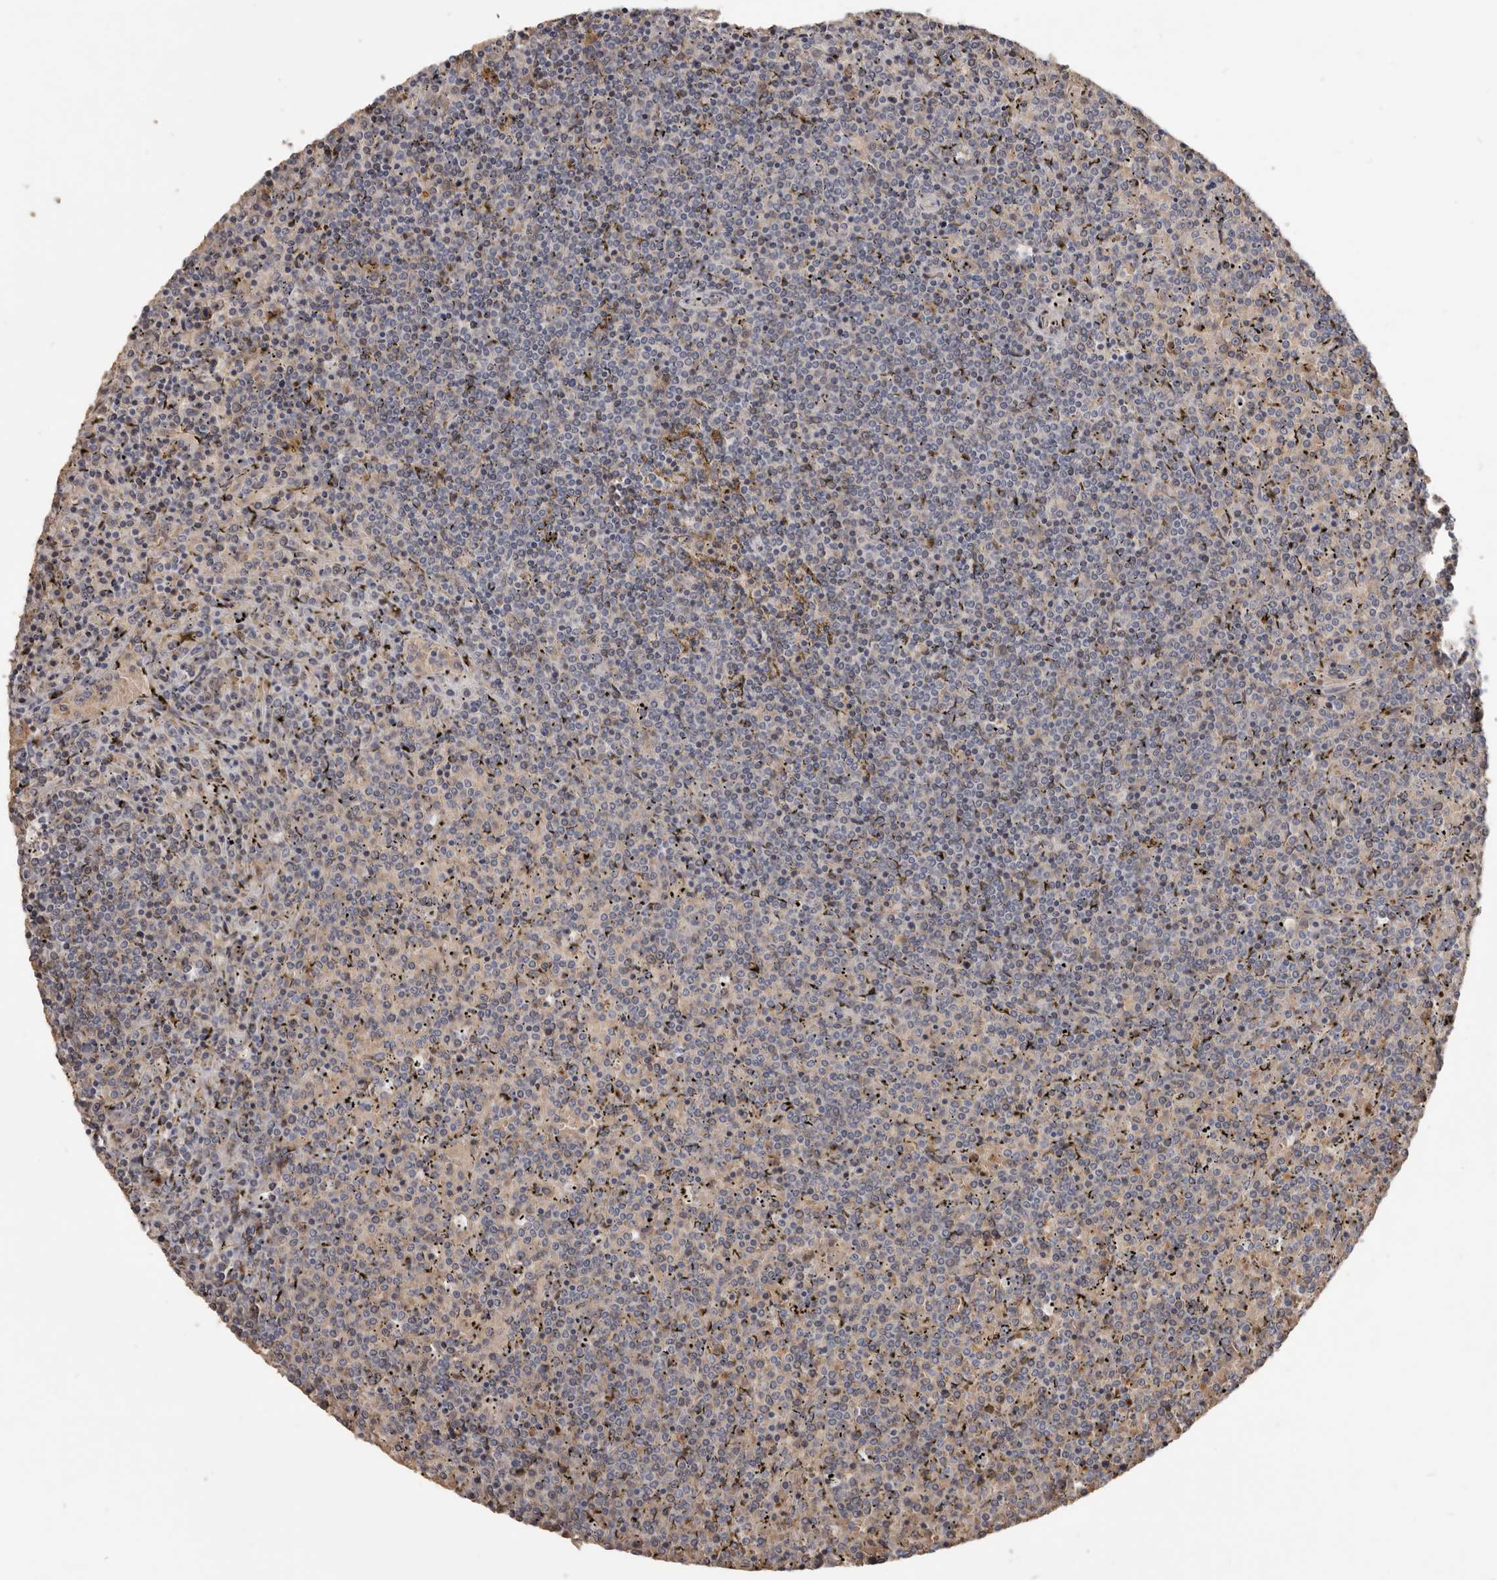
{"staining": {"intensity": "negative", "quantity": "none", "location": "none"}, "tissue": "lymphoma", "cell_type": "Tumor cells", "image_type": "cancer", "snomed": [{"axis": "morphology", "description": "Malignant lymphoma, non-Hodgkin's type, Low grade"}, {"axis": "topography", "description": "Spleen"}], "caption": "This is an IHC photomicrograph of human lymphoma. There is no expression in tumor cells.", "gene": "NENF", "patient": {"sex": "female", "age": 19}}